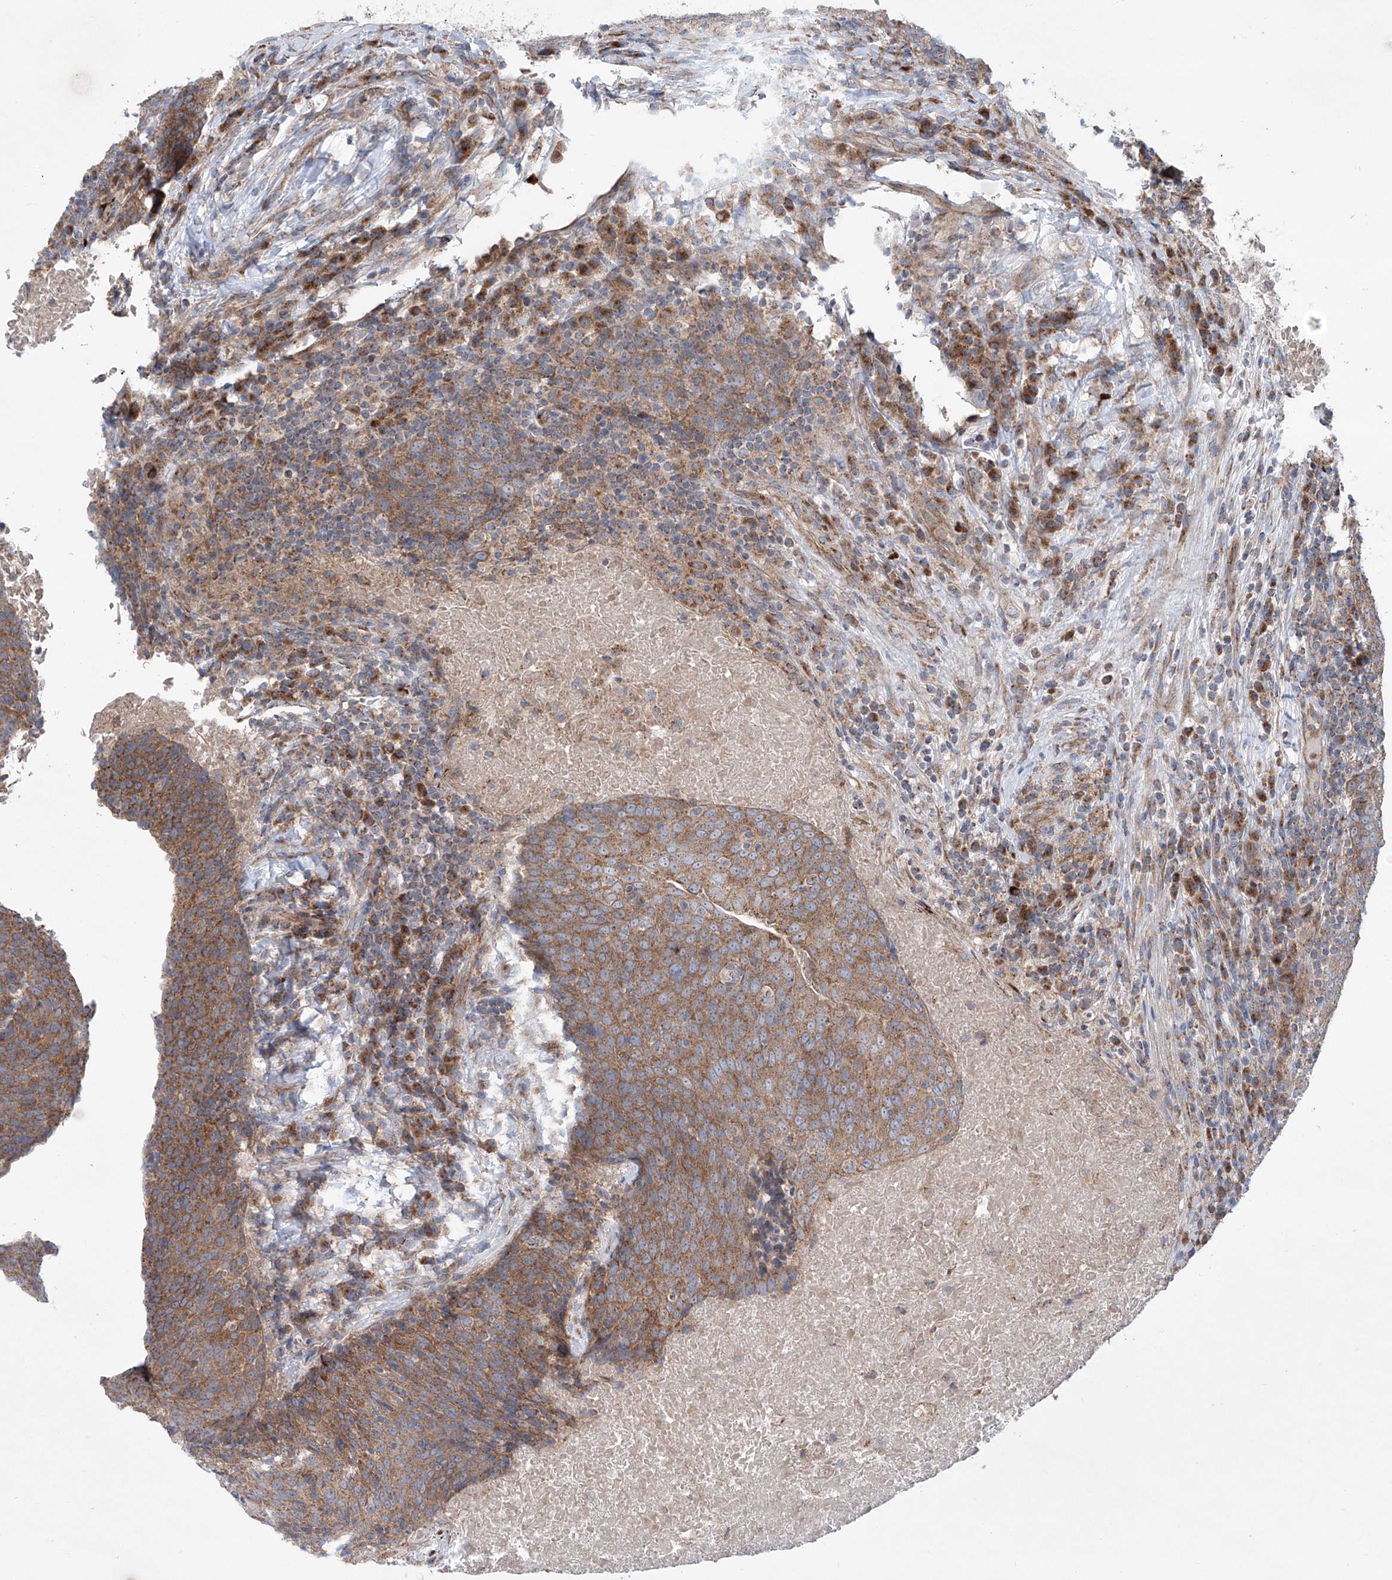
{"staining": {"intensity": "moderate", "quantity": ">75%", "location": "cytoplasmic/membranous"}, "tissue": "head and neck cancer", "cell_type": "Tumor cells", "image_type": "cancer", "snomed": [{"axis": "morphology", "description": "Squamous cell carcinoma, NOS"}, {"axis": "morphology", "description": "Squamous cell carcinoma, metastatic, NOS"}, {"axis": "topography", "description": "Lymph node"}, {"axis": "topography", "description": "Head-Neck"}], "caption": "IHC staining of head and neck cancer, which exhibits medium levels of moderate cytoplasmic/membranous positivity in about >75% of tumor cells indicating moderate cytoplasmic/membranous protein expression. The staining was performed using DAB (3,3'-diaminobenzidine) (brown) for protein detection and nuclei were counterstained in hematoxylin (blue).", "gene": "KLC4", "patient": {"sex": "male", "age": 62}}